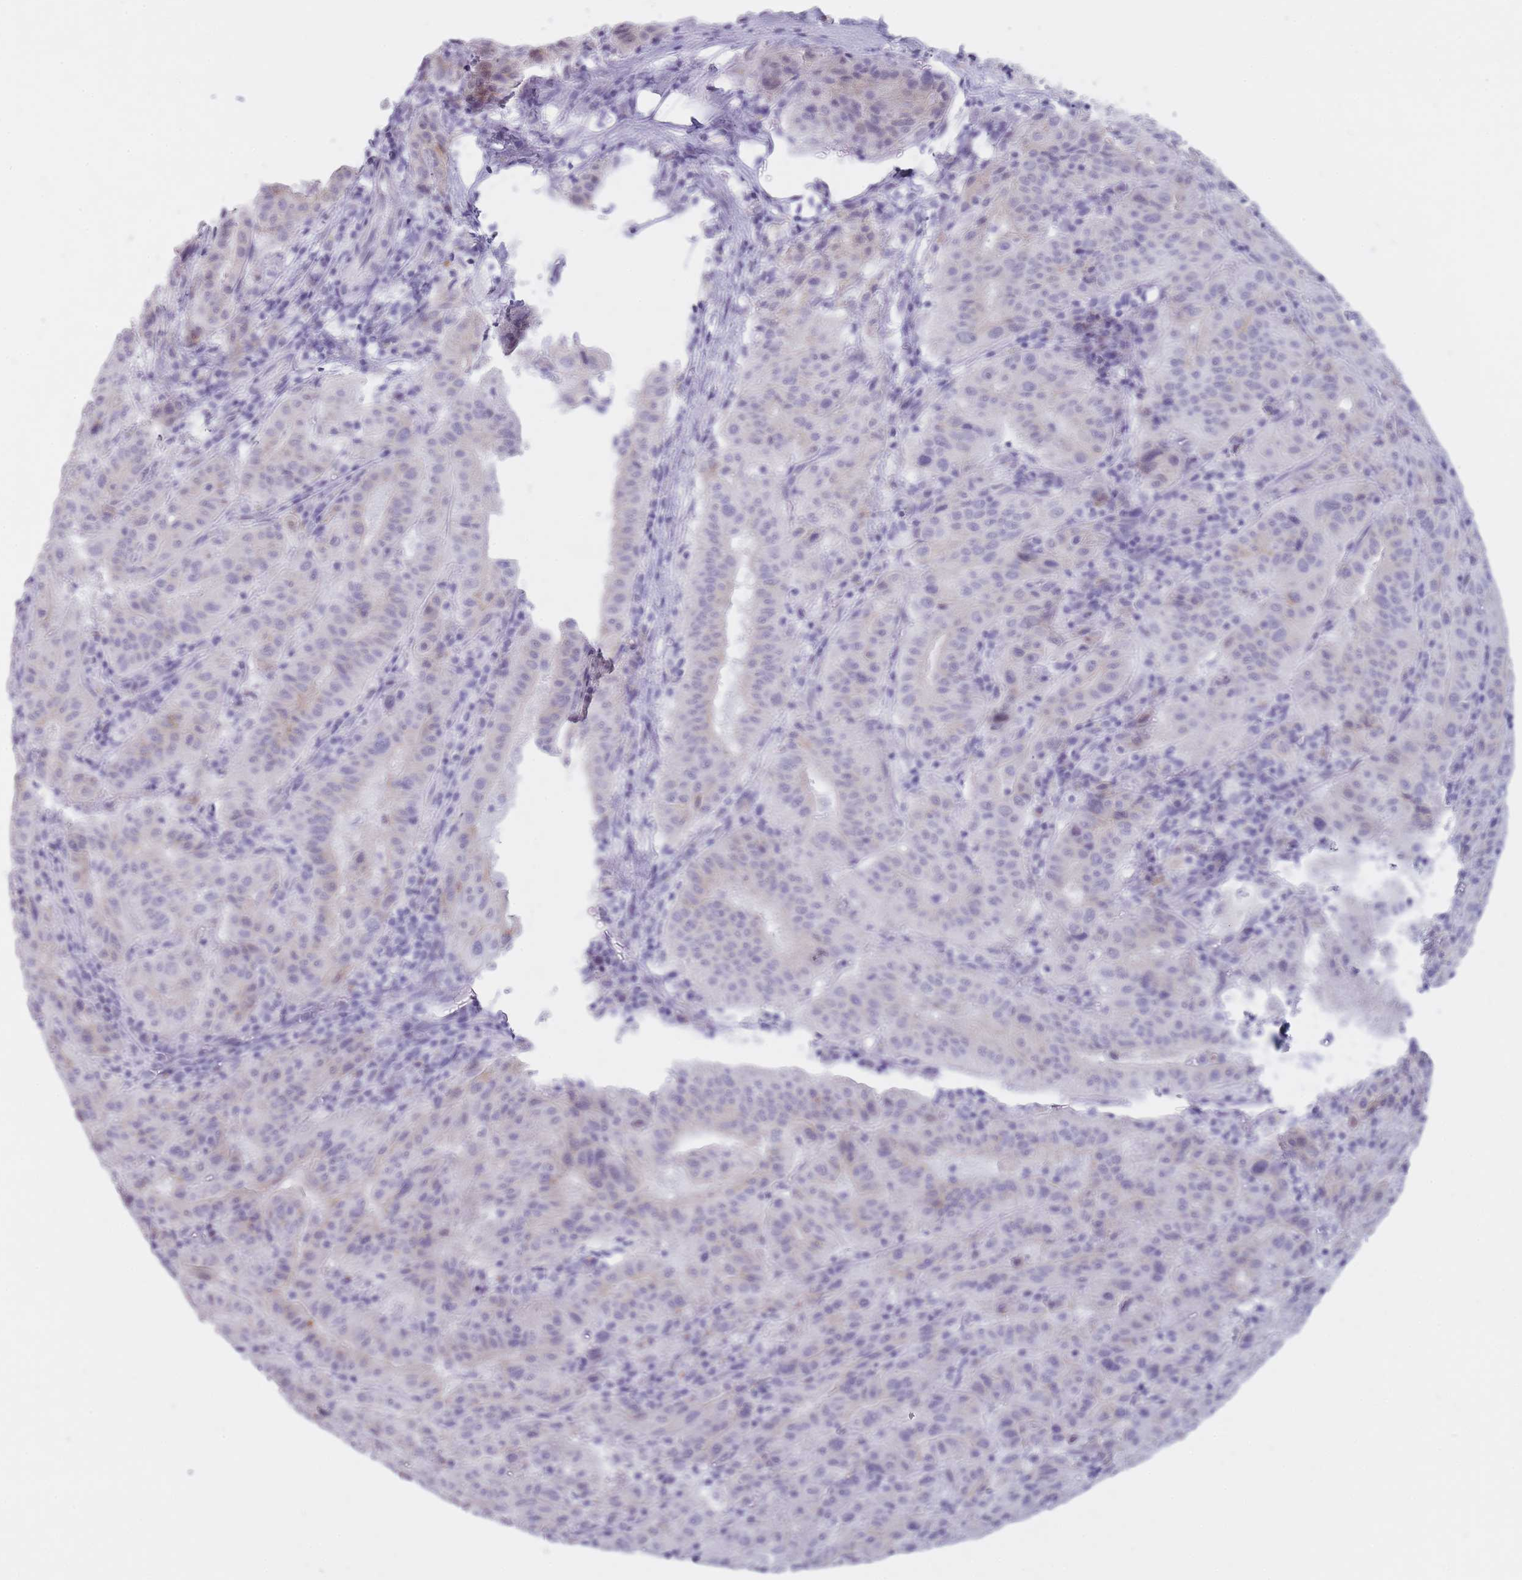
{"staining": {"intensity": "weak", "quantity": "<25%", "location": "cytoplasmic/membranous"}, "tissue": "pancreatic cancer", "cell_type": "Tumor cells", "image_type": "cancer", "snomed": [{"axis": "morphology", "description": "Adenocarcinoma, NOS"}, {"axis": "topography", "description": "Pancreas"}], "caption": "The histopathology image reveals no staining of tumor cells in pancreatic cancer.", "gene": "GOLGA6D", "patient": {"sex": "male", "age": 63}}